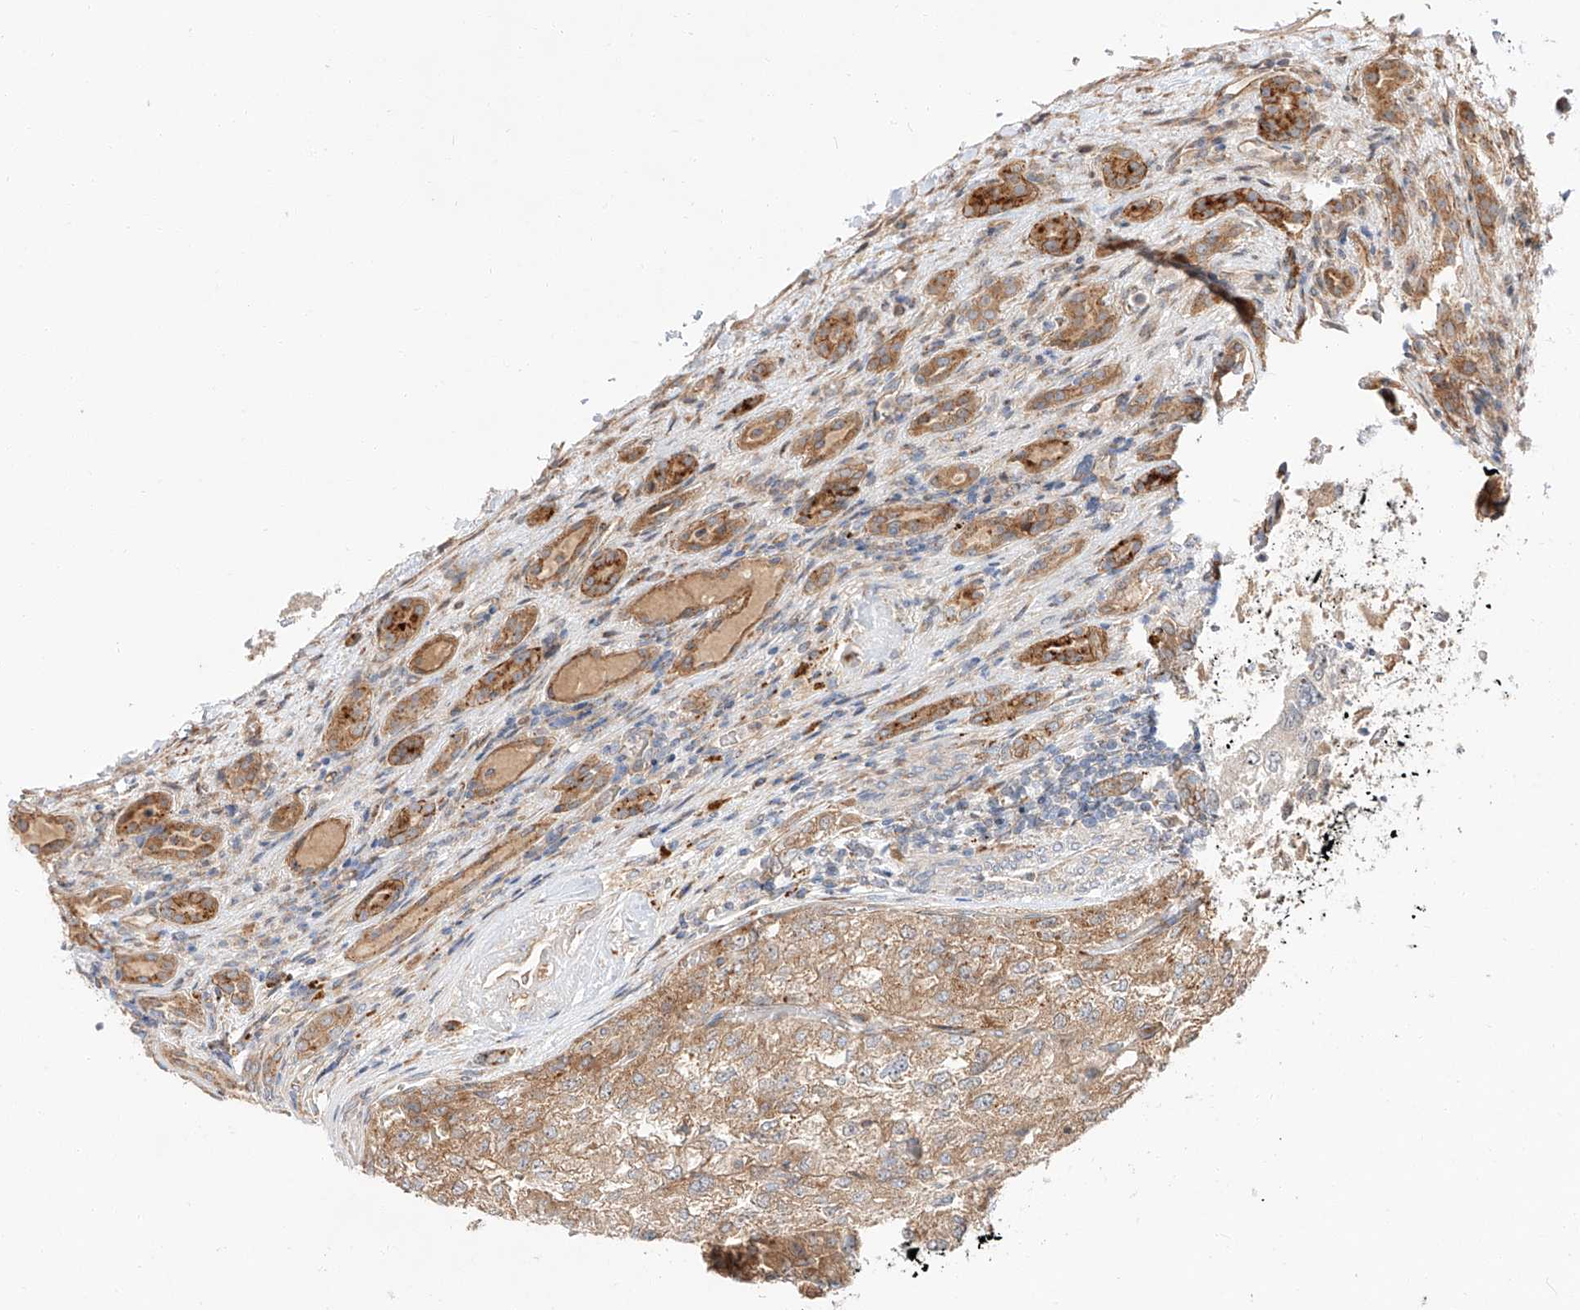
{"staining": {"intensity": "moderate", "quantity": ">75%", "location": "cytoplasmic/membranous"}, "tissue": "renal cancer", "cell_type": "Tumor cells", "image_type": "cancer", "snomed": [{"axis": "morphology", "description": "Adenocarcinoma, NOS"}, {"axis": "topography", "description": "Kidney"}], "caption": "The photomicrograph exhibits staining of renal adenocarcinoma, revealing moderate cytoplasmic/membranous protein expression (brown color) within tumor cells.", "gene": "DIRAS3", "patient": {"sex": "female", "age": 54}}